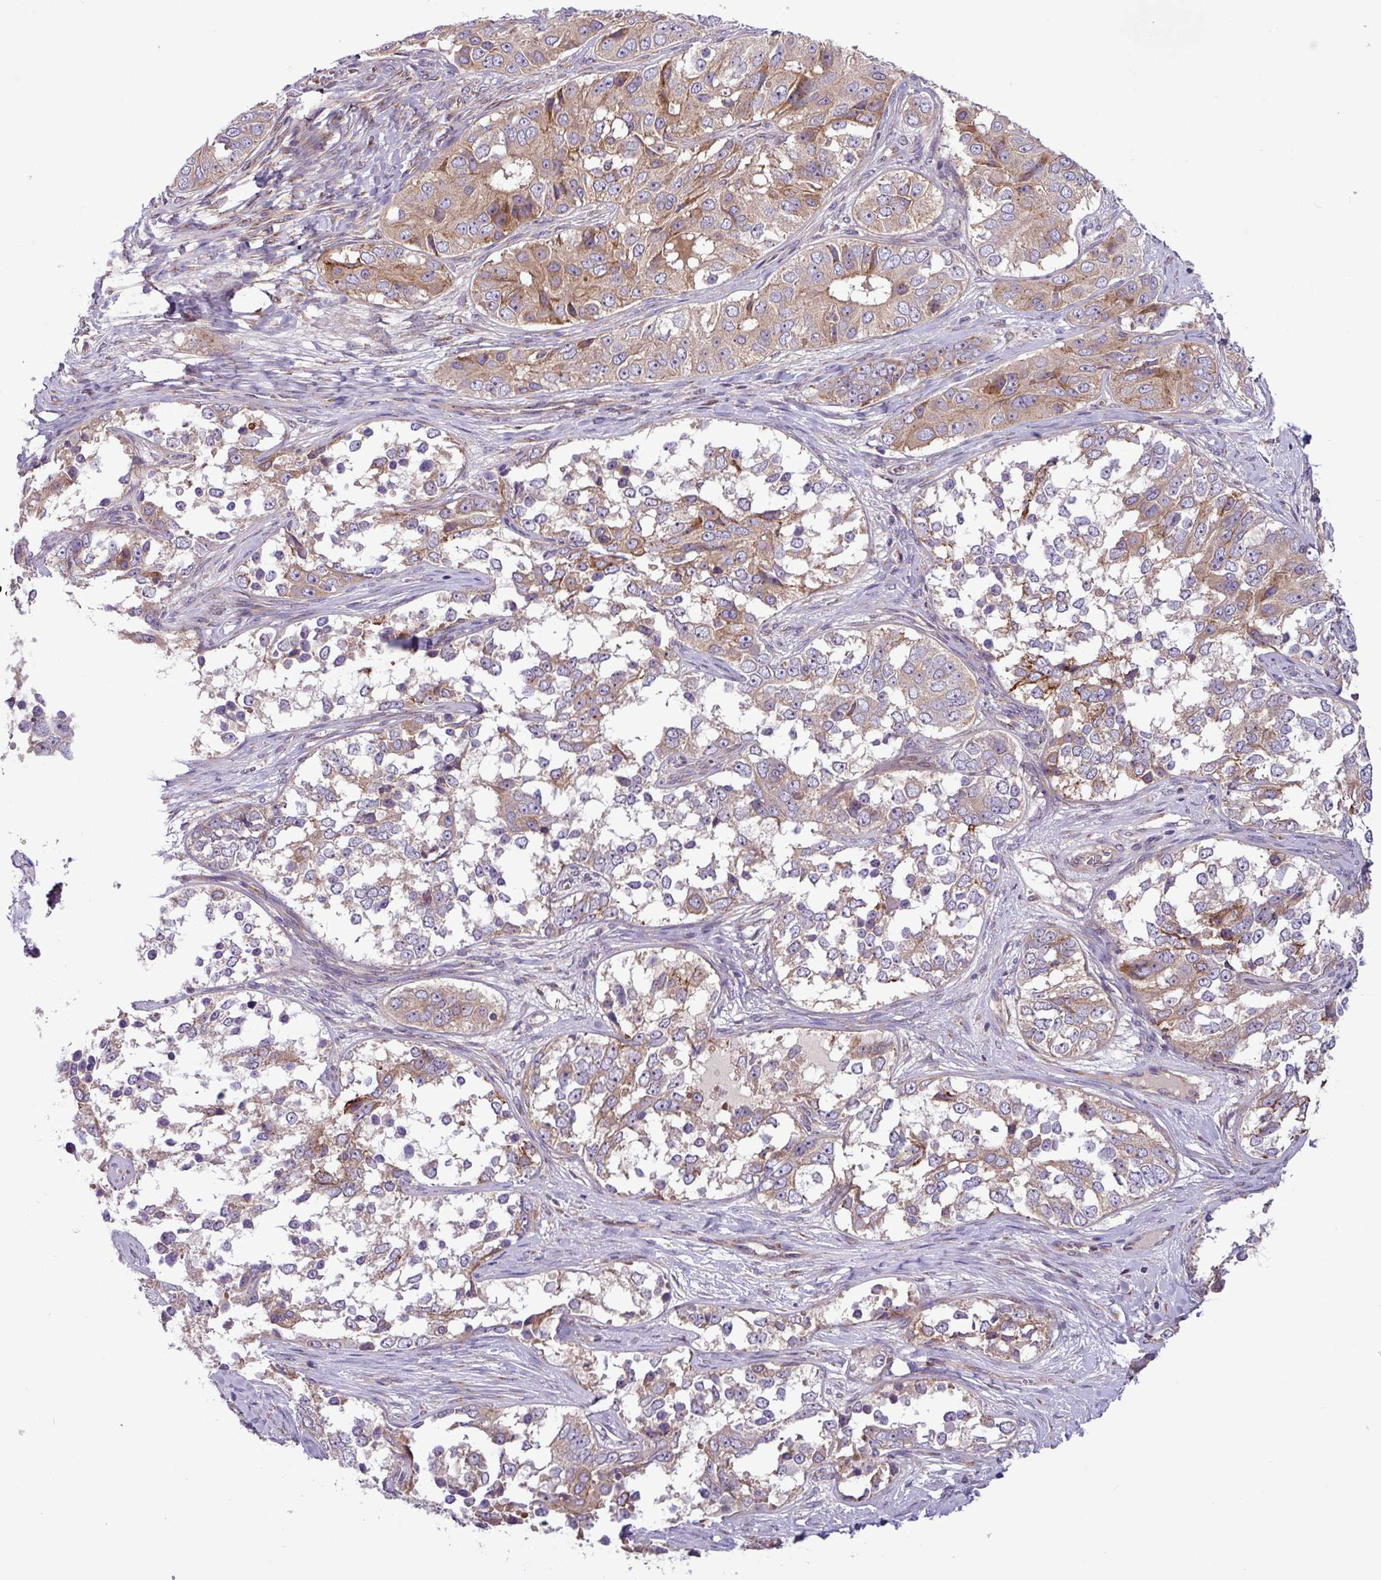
{"staining": {"intensity": "moderate", "quantity": "25%-75%", "location": "cytoplasmic/membranous"}, "tissue": "ovarian cancer", "cell_type": "Tumor cells", "image_type": "cancer", "snomed": [{"axis": "morphology", "description": "Carcinoma, endometroid"}, {"axis": "topography", "description": "Ovary"}], "caption": "Protein analysis of ovarian cancer tissue demonstrates moderate cytoplasmic/membranous expression in about 25%-75% of tumor cells.", "gene": "RAB19", "patient": {"sex": "female", "age": 51}}